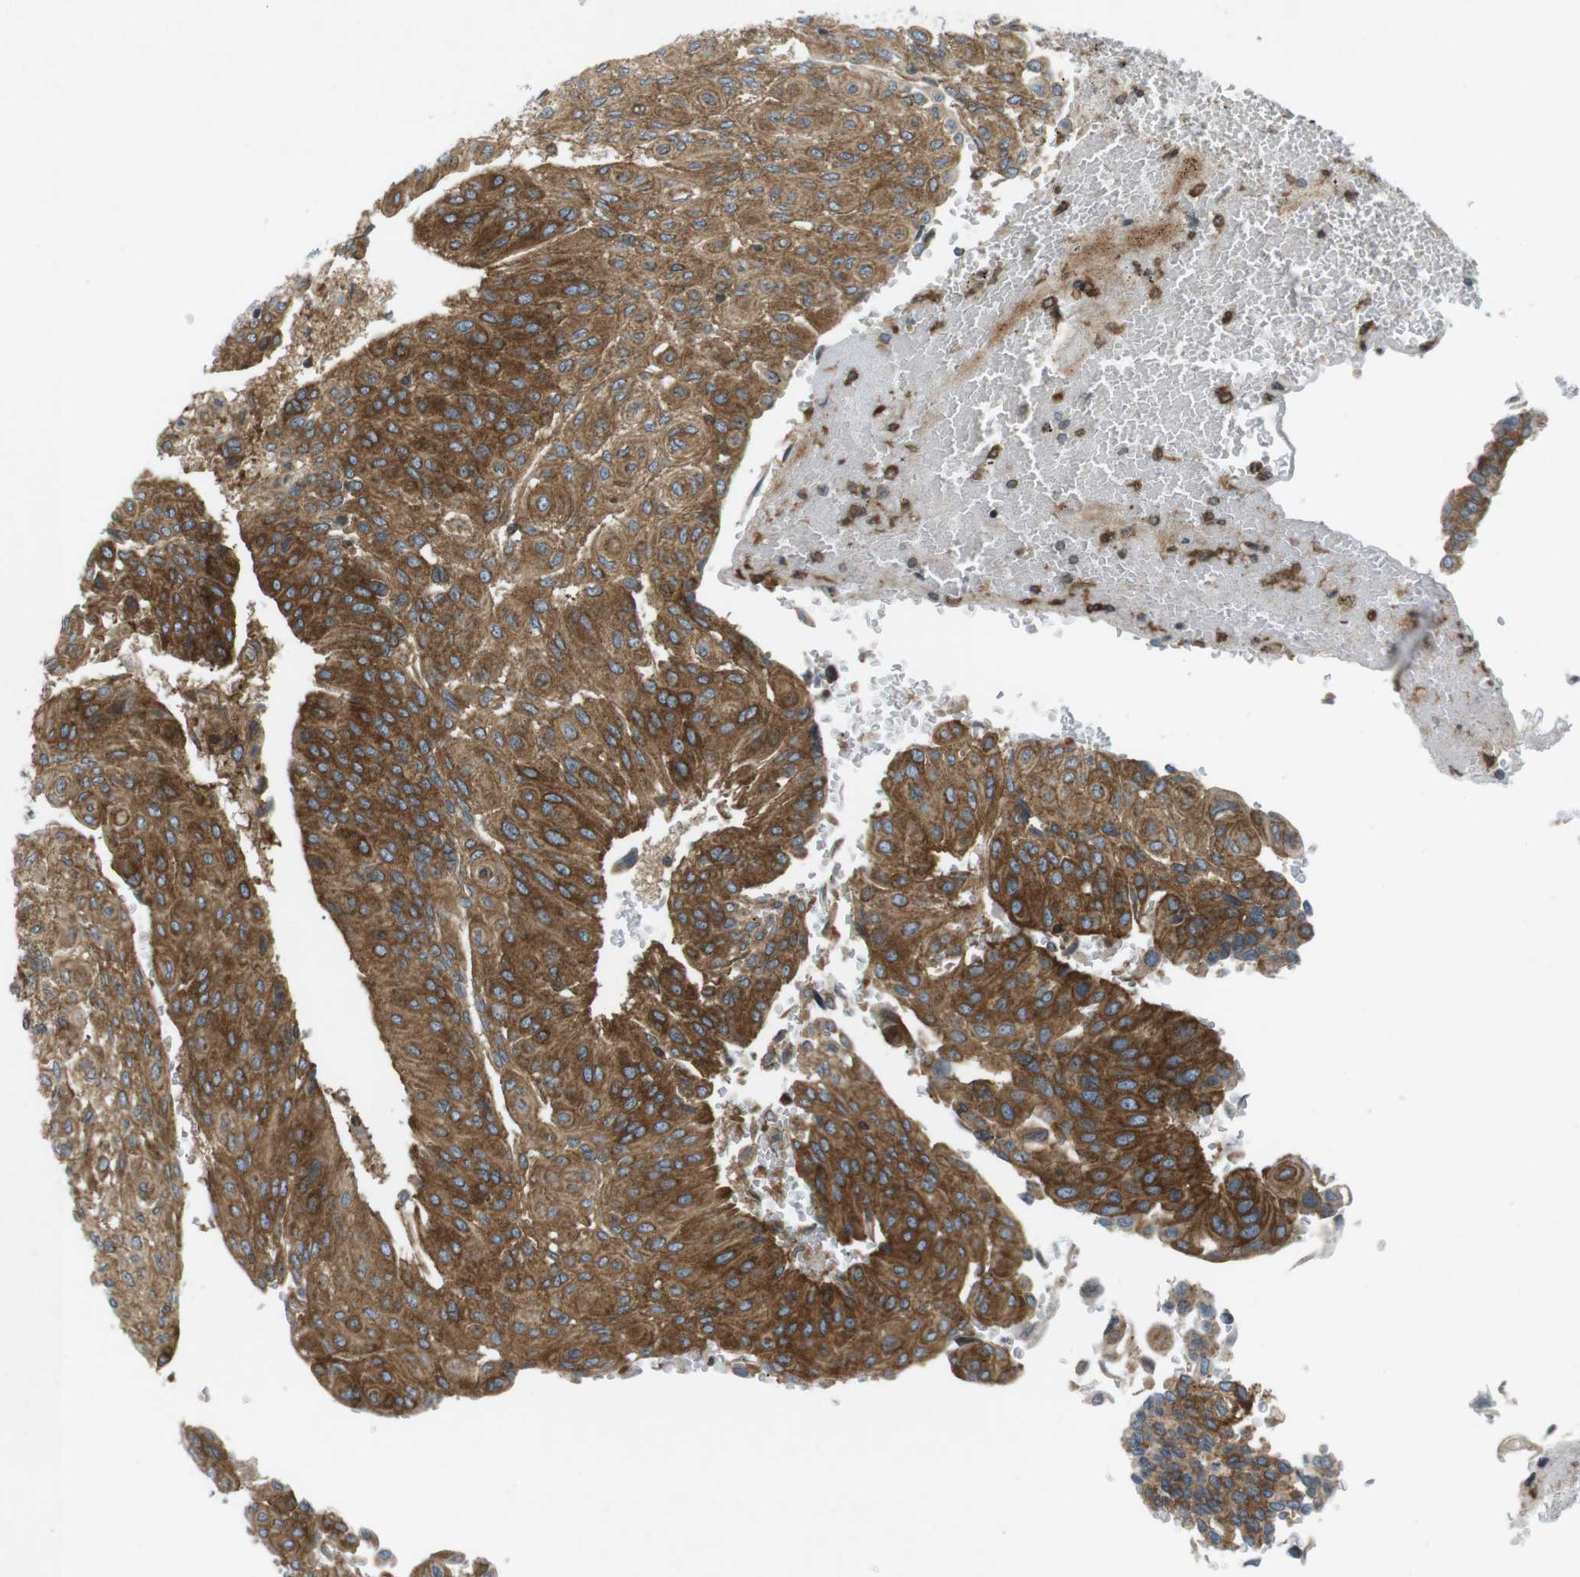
{"staining": {"intensity": "moderate", "quantity": ">75%", "location": "cytoplasmic/membranous"}, "tissue": "urothelial cancer", "cell_type": "Tumor cells", "image_type": "cancer", "snomed": [{"axis": "morphology", "description": "Urothelial carcinoma, High grade"}, {"axis": "topography", "description": "Urinary bladder"}], "caption": "Immunohistochemistry (IHC) micrograph of human high-grade urothelial carcinoma stained for a protein (brown), which demonstrates medium levels of moderate cytoplasmic/membranous staining in about >75% of tumor cells.", "gene": "FLII", "patient": {"sex": "male", "age": 66}}